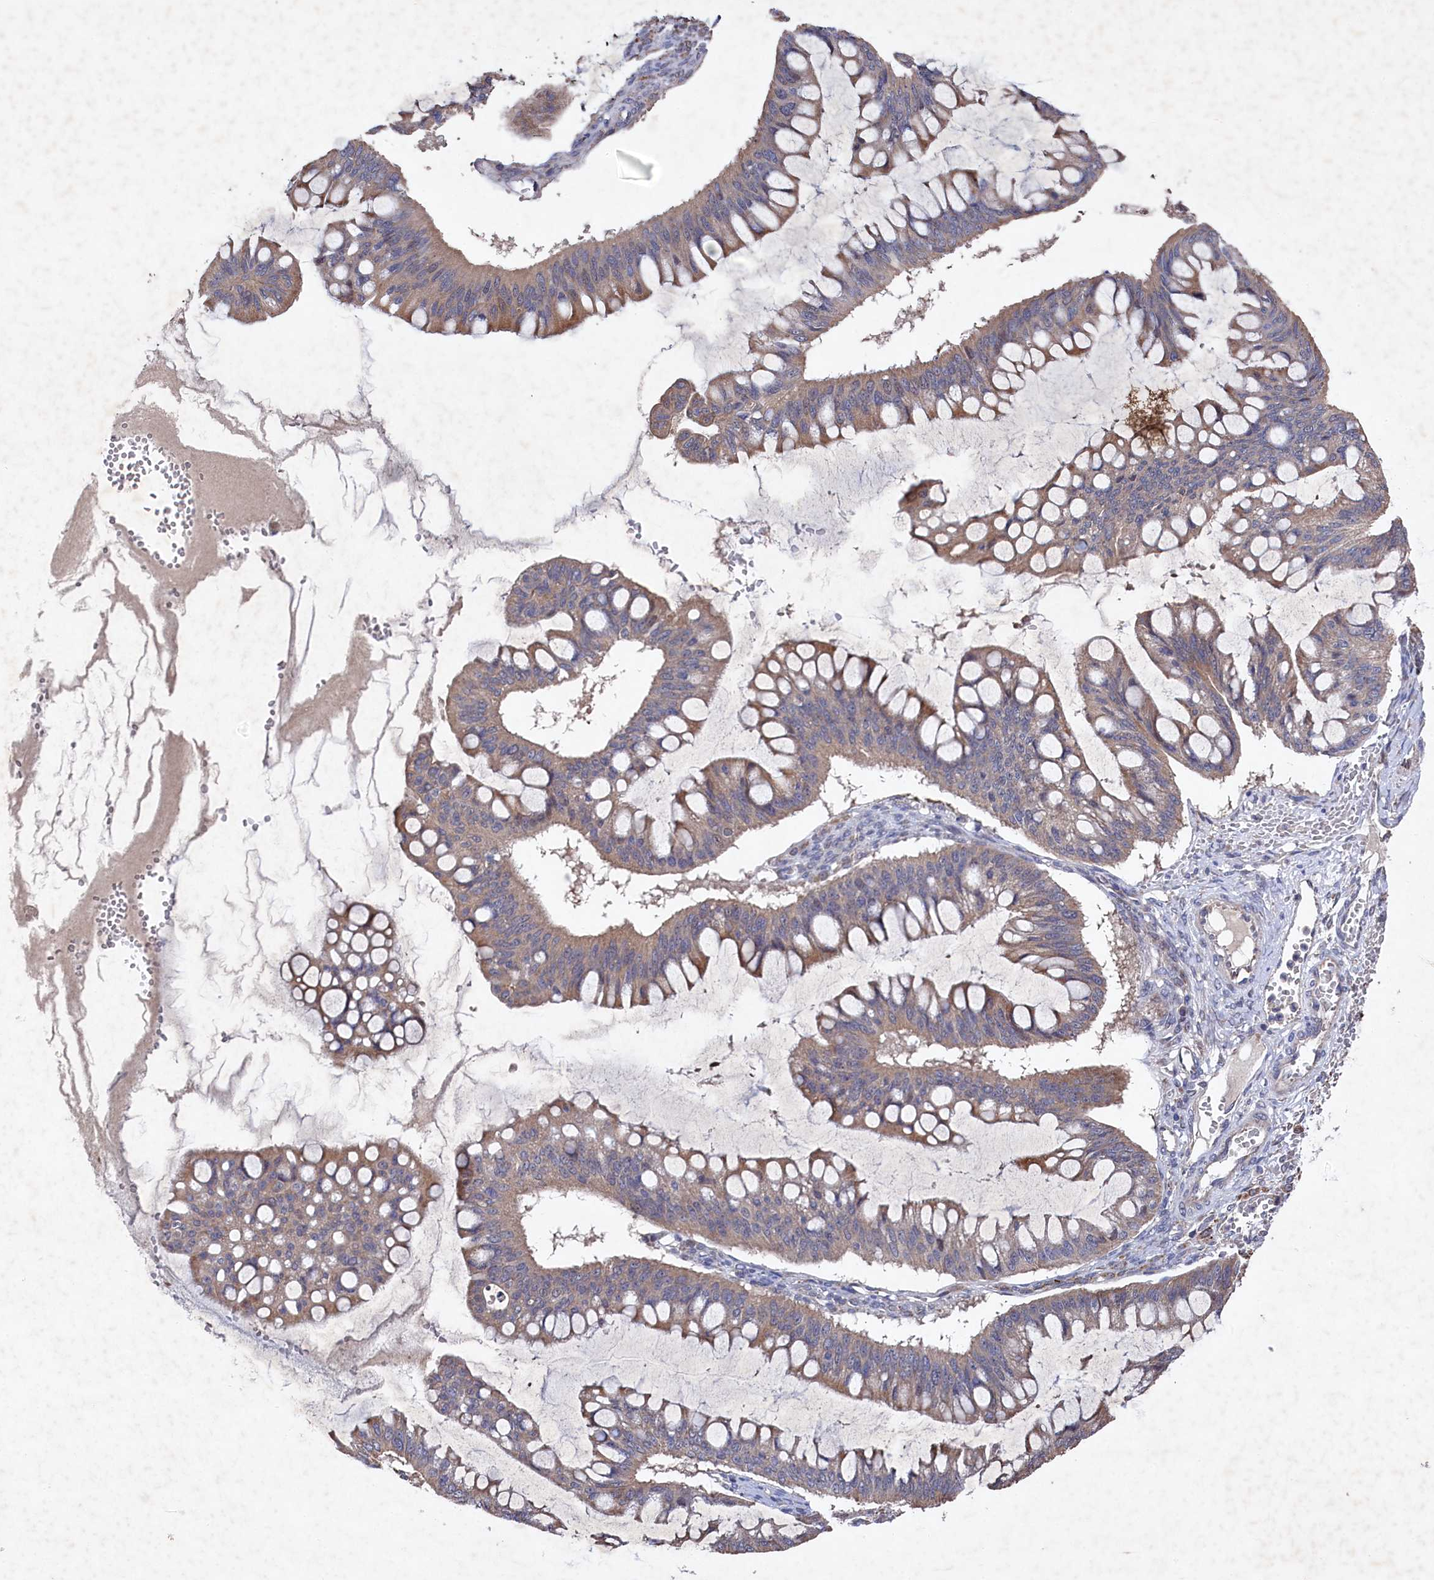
{"staining": {"intensity": "moderate", "quantity": ">75%", "location": "cytoplasmic/membranous"}, "tissue": "ovarian cancer", "cell_type": "Tumor cells", "image_type": "cancer", "snomed": [{"axis": "morphology", "description": "Cystadenocarcinoma, mucinous, NOS"}, {"axis": "topography", "description": "Ovary"}], "caption": "Mucinous cystadenocarcinoma (ovarian) stained with DAB (3,3'-diaminobenzidine) immunohistochemistry displays medium levels of moderate cytoplasmic/membranous expression in about >75% of tumor cells.", "gene": "SUPV3L1", "patient": {"sex": "female", "age": 73}}